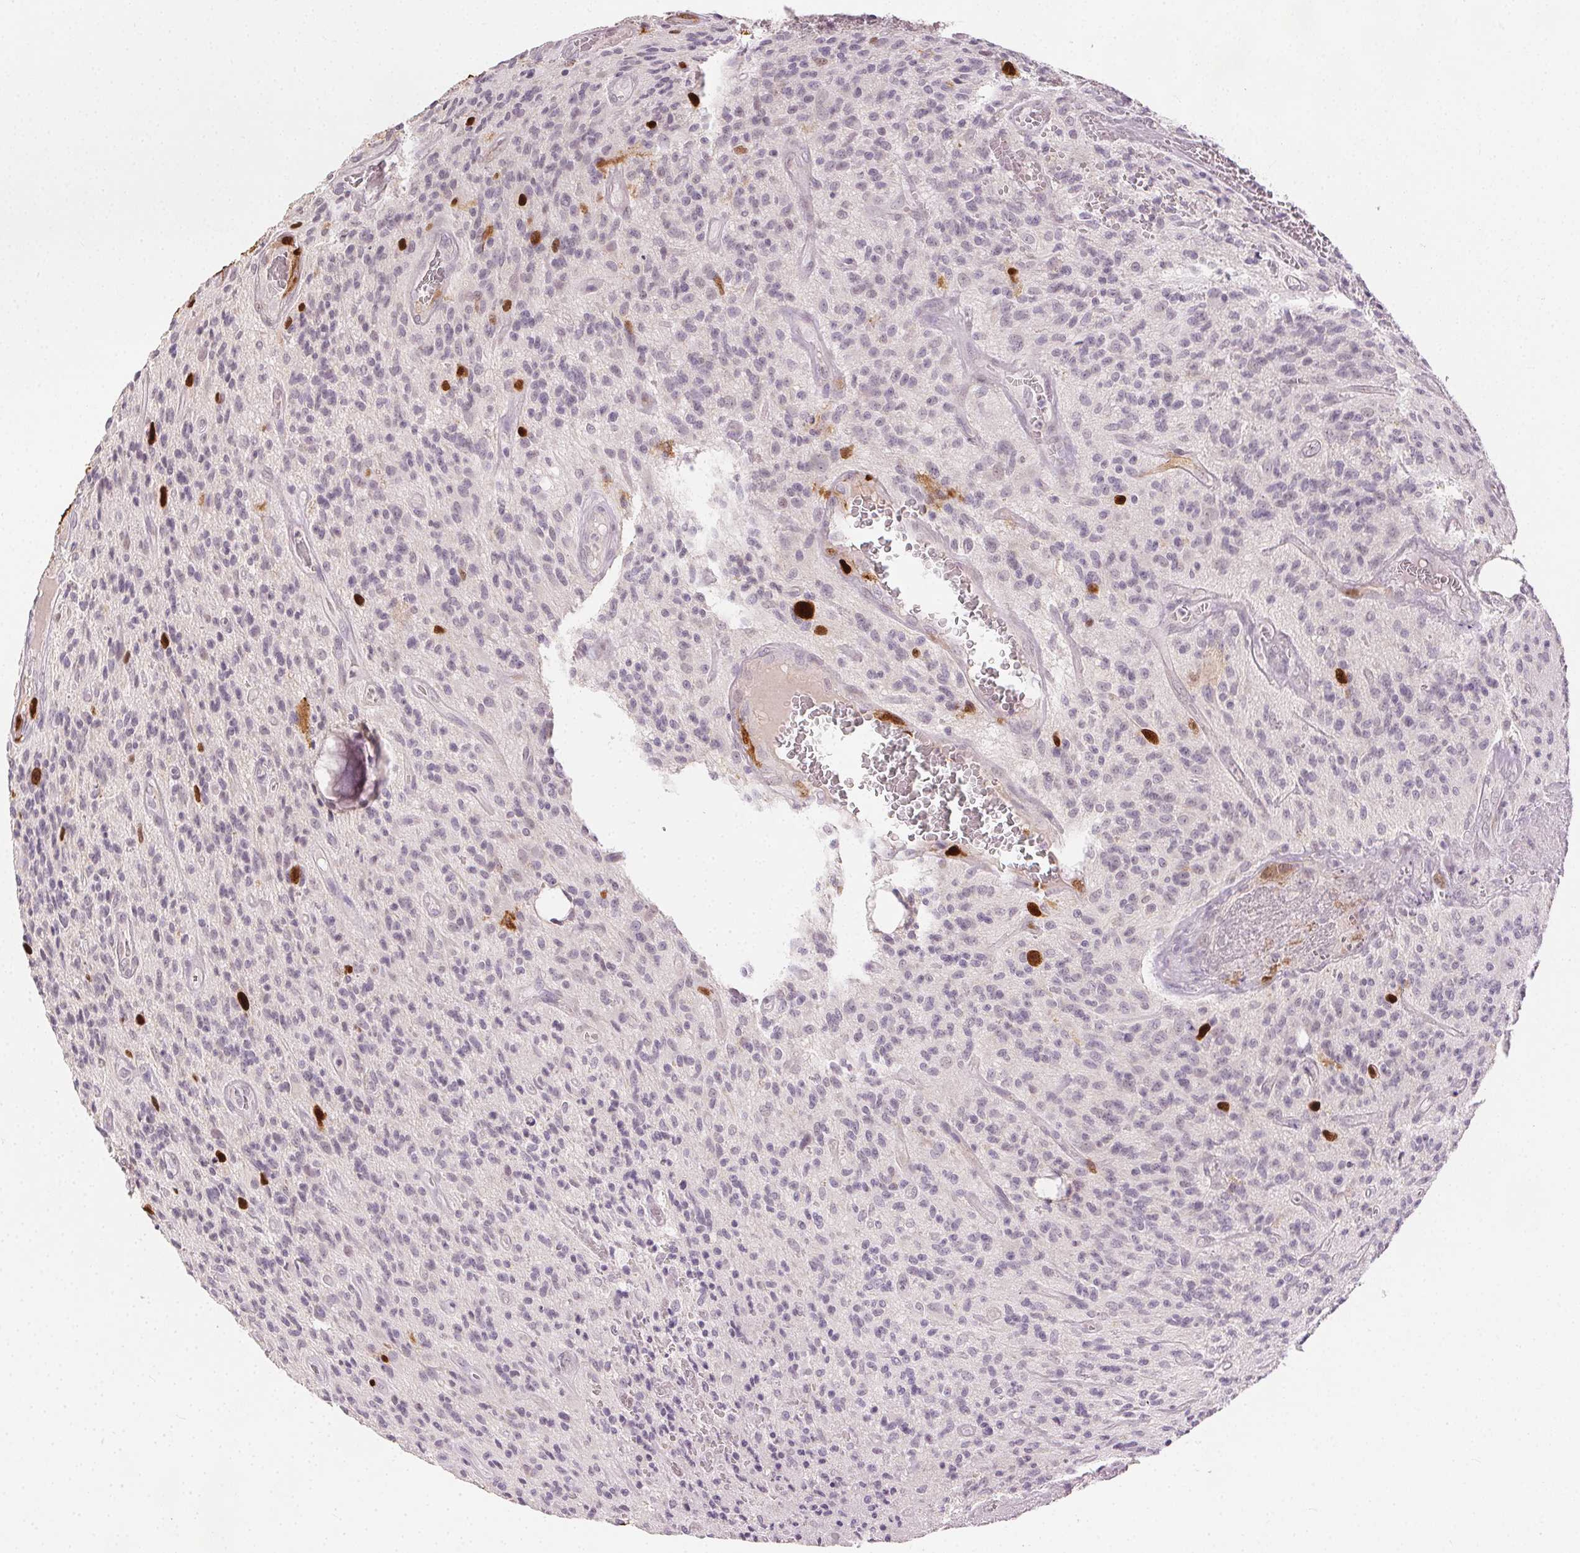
{"staining": {"intensity": "strong", "quantity": "<25%", "location": "nuclear"}, "tissue": "glioma", "cell_type": "Tumor cells", "image_type": "cancer", "snomed": [{"axis": "morphology", "description": "Glioma, malignant, High grade"}, {"axis": "topography", "description": "Brain"}], "caption": "Immunohistochemical staining of human glioma reveals strong nuclear protein positivity in about <25% of tumor cells. The protein of interest is stained brown, and the nuclei are stained in blue (DAB (3,3'-diaminobenzidine) IHC with brightfield microscopy, high magnification).", "gene": "ANLN", "patient": {"sex": "male", "age": 76}}